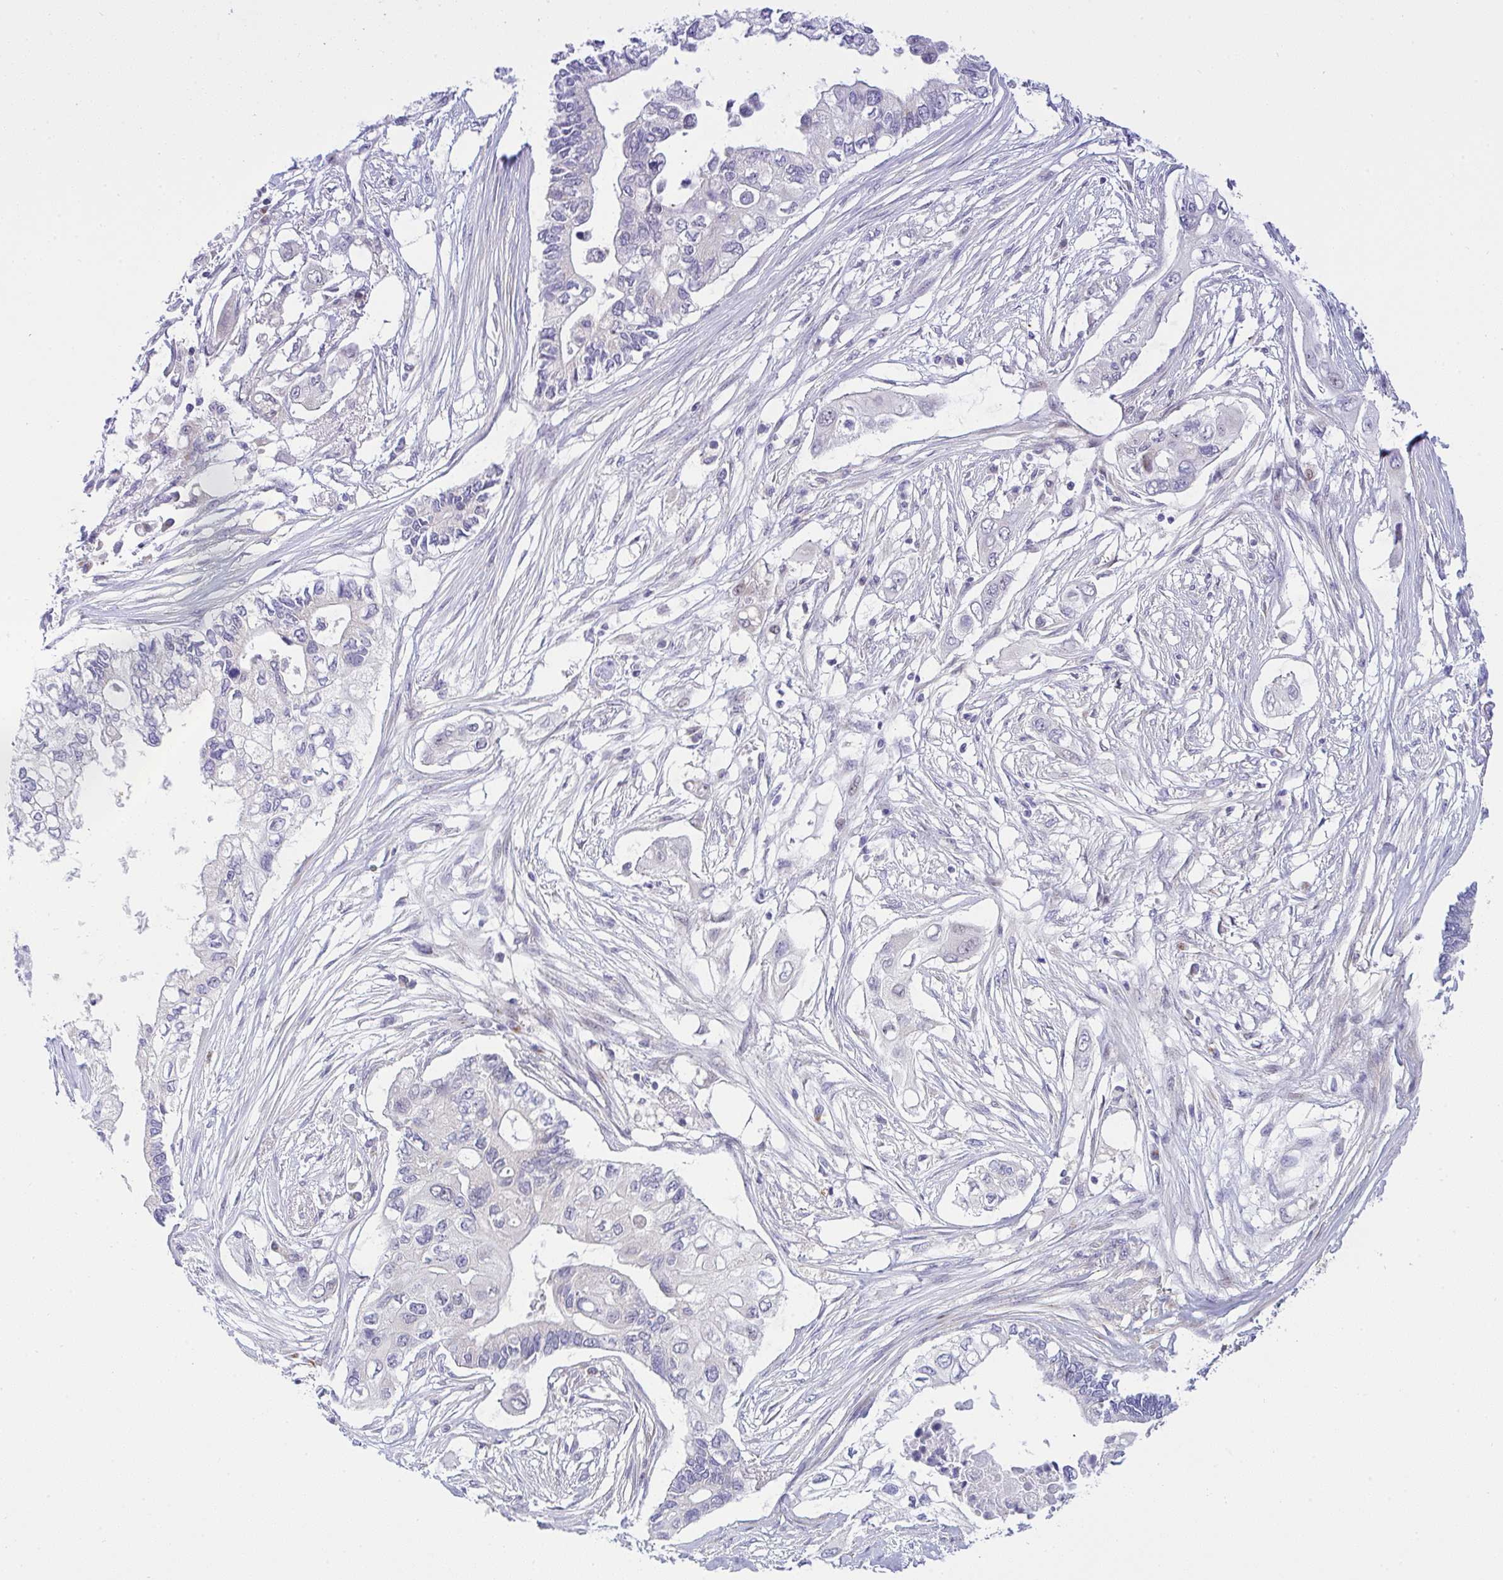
{"staining": {"intensity": "negative", "quantity": "none", "location": "none"}, "tissue": "pancreatic cancer", "cell_type": "Tumor cells", "image_type": "cancer", "snomed": [{"axis": "morphology", "description": "Adenocarcinoma, NOS"}, {"axis": "topography", "description": "Pancreas"}], "caption": "A histopathology image of human pancreatic cancer (adenocarcinoma) is negative for staining in tumor cells.", "gene": "ZNF554", "patient": {"sex": "female", "age": 63}}